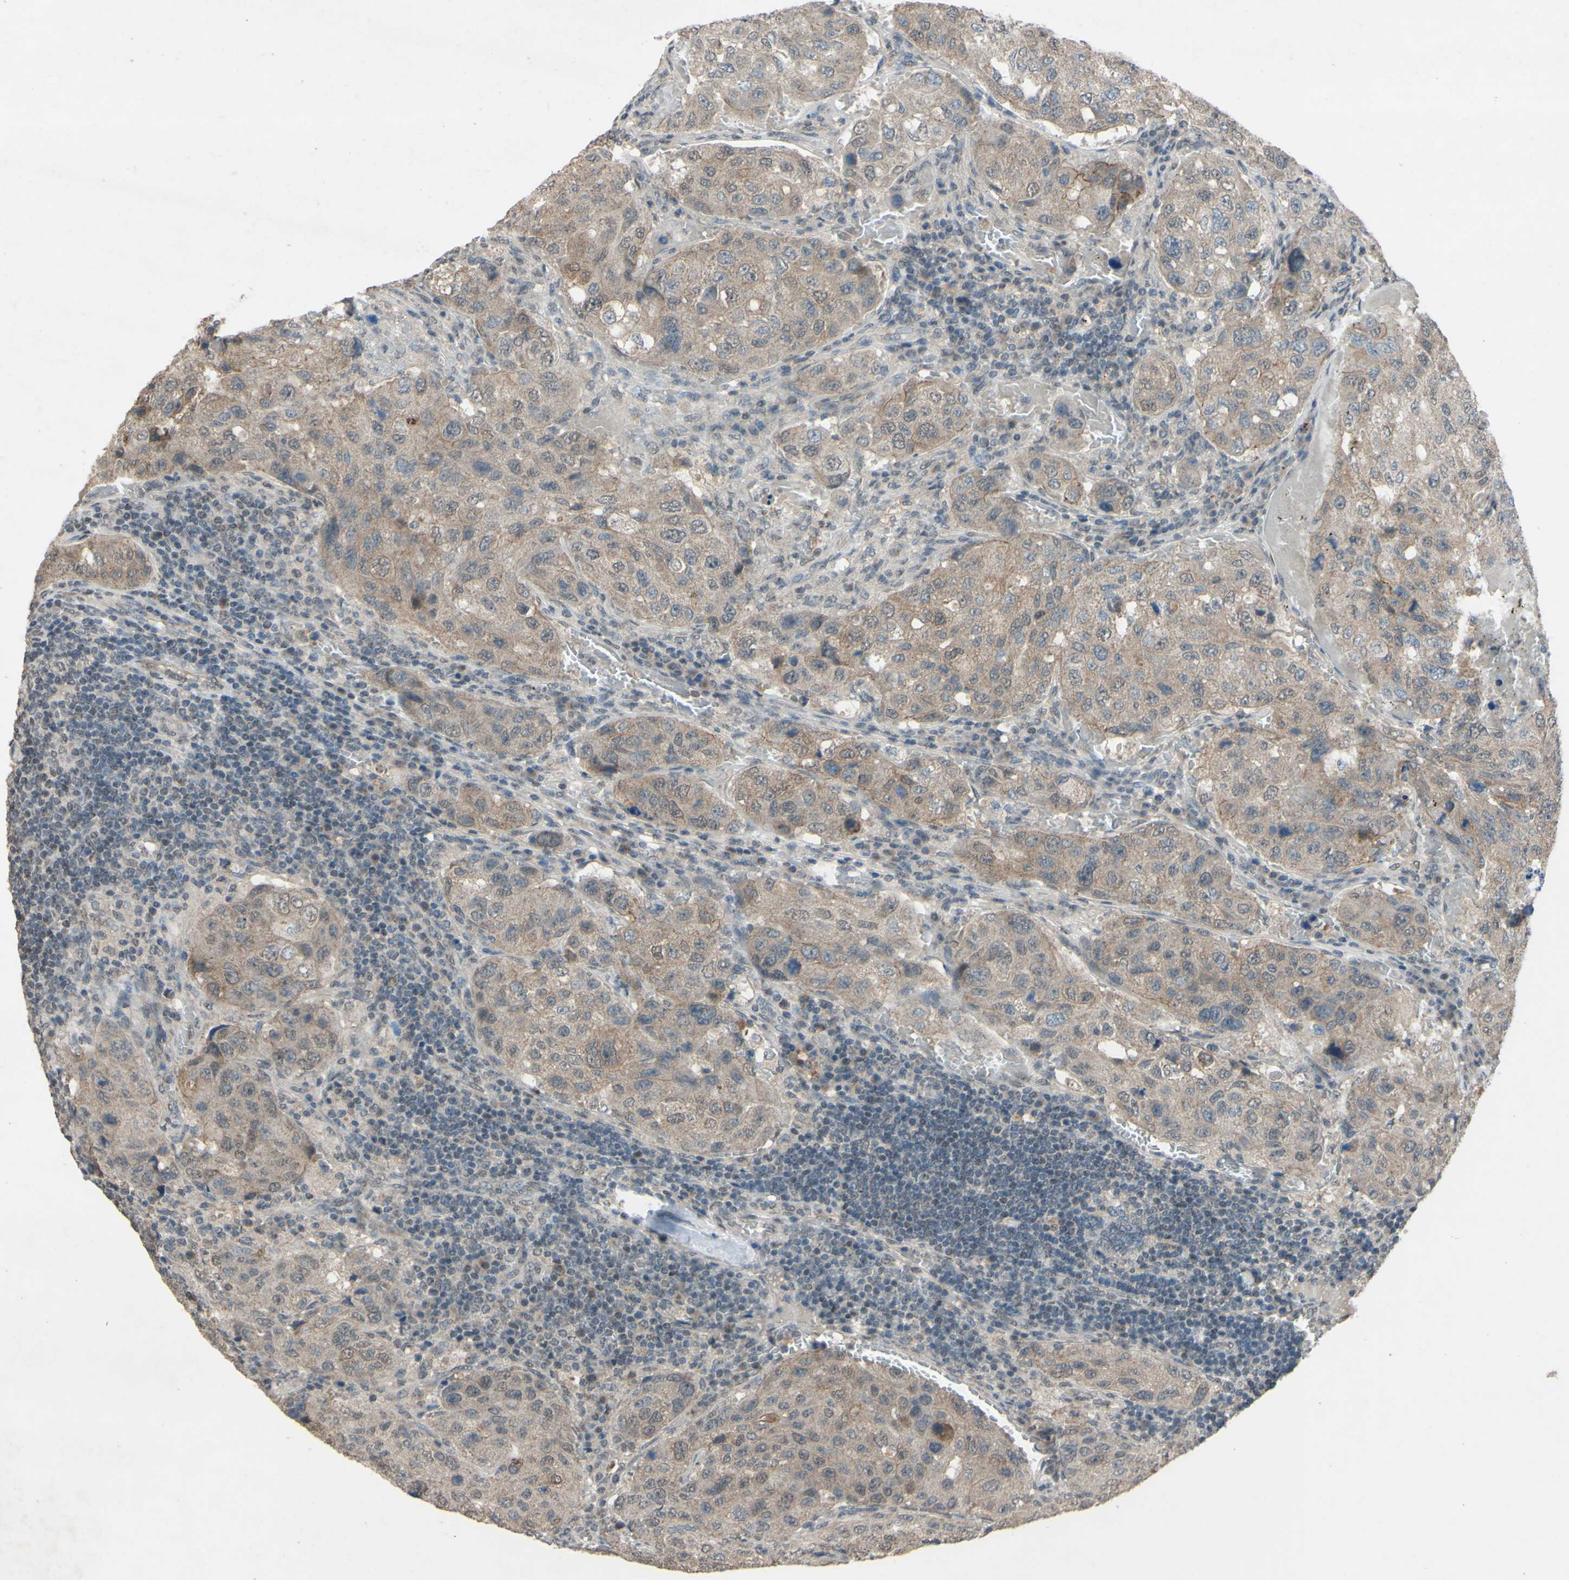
{"staining": {"intensity": "moderate", "quantity": ">75%", "location": "cytoplasmic/membranous"}, "tissue": "urothelial cancer", "cell_type": "Tumor cells", "image_type": "cancer", "snomed": [{"axis": "morphology", "description": "Urothelial carcinoma, High grade"}, {"axis": "topography", "description": "Lymph node"}, {"axis": "topography", "description": "Urinary bladder"}], "caption": "Urothelial cancer stained with a protein marker shows moderate staining in tumor cells.", "gene": "CDCP1", "patient": {"sex": "male", "age": 51}}